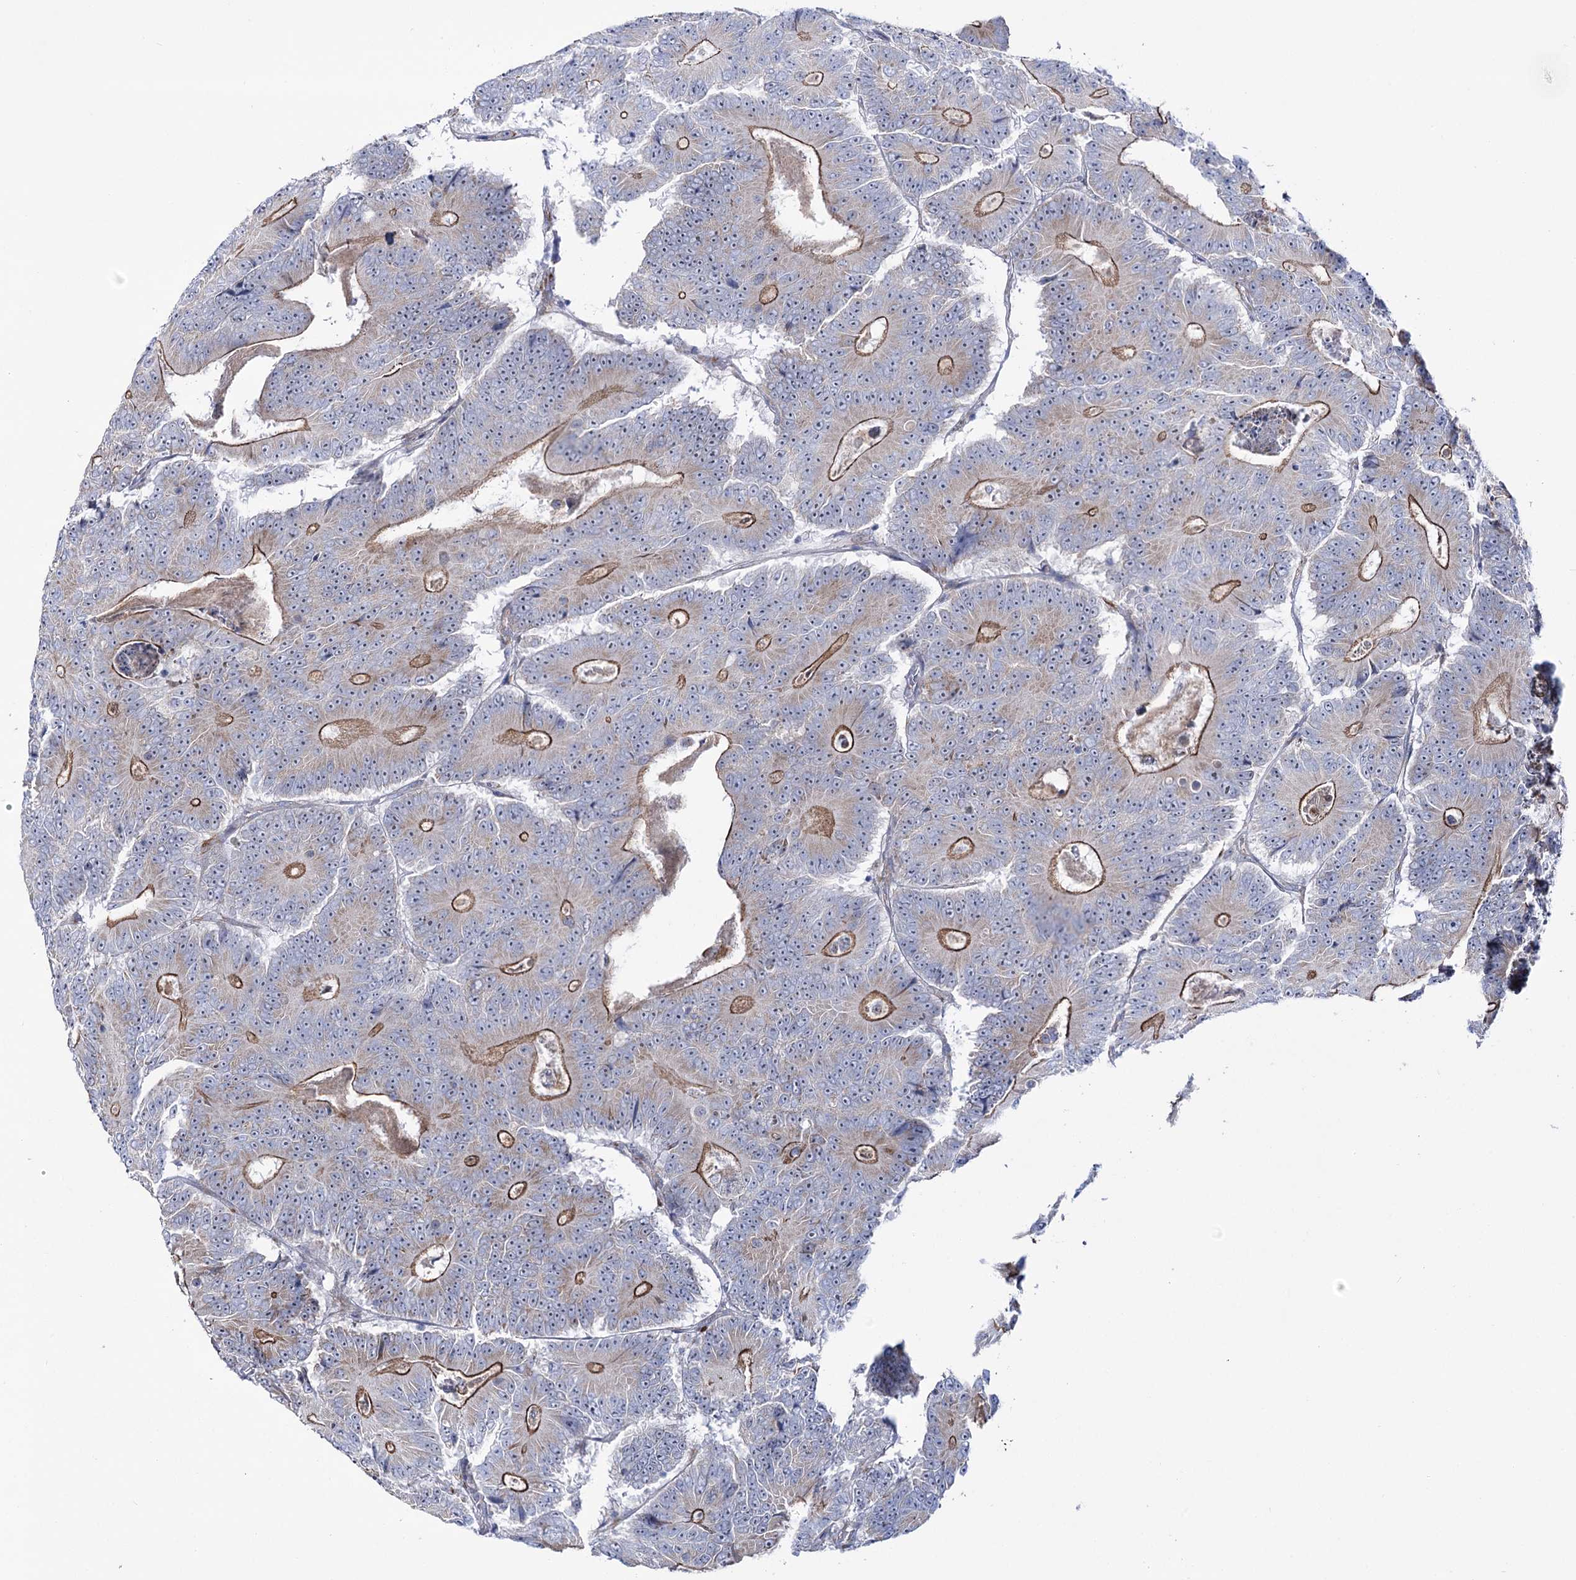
{"staining": {"intensity": "moderate", "quantity": "25%-75%", "location": "cytoplasmic/membranous"}, "tissue": "colorectal cancer", "cell_type": "Tumor cells", "image_type": "cancer", "snomed": [{"axis": "morphology", "description": "Adenocarcinoma, NOS"}, {"axis": "topography", "description": "Colon"}], "caption": "Immunohistochemistry (DAB (3,3'-diaminobenzidine)) staining of human adenocarcinoma (colorectal) displays moderate cytoplasmic/membranous protein staining in approximately 25%-75% of tumor cells.", "gene": "METTL5", "patient": {"sex": "male", "age": 83}}